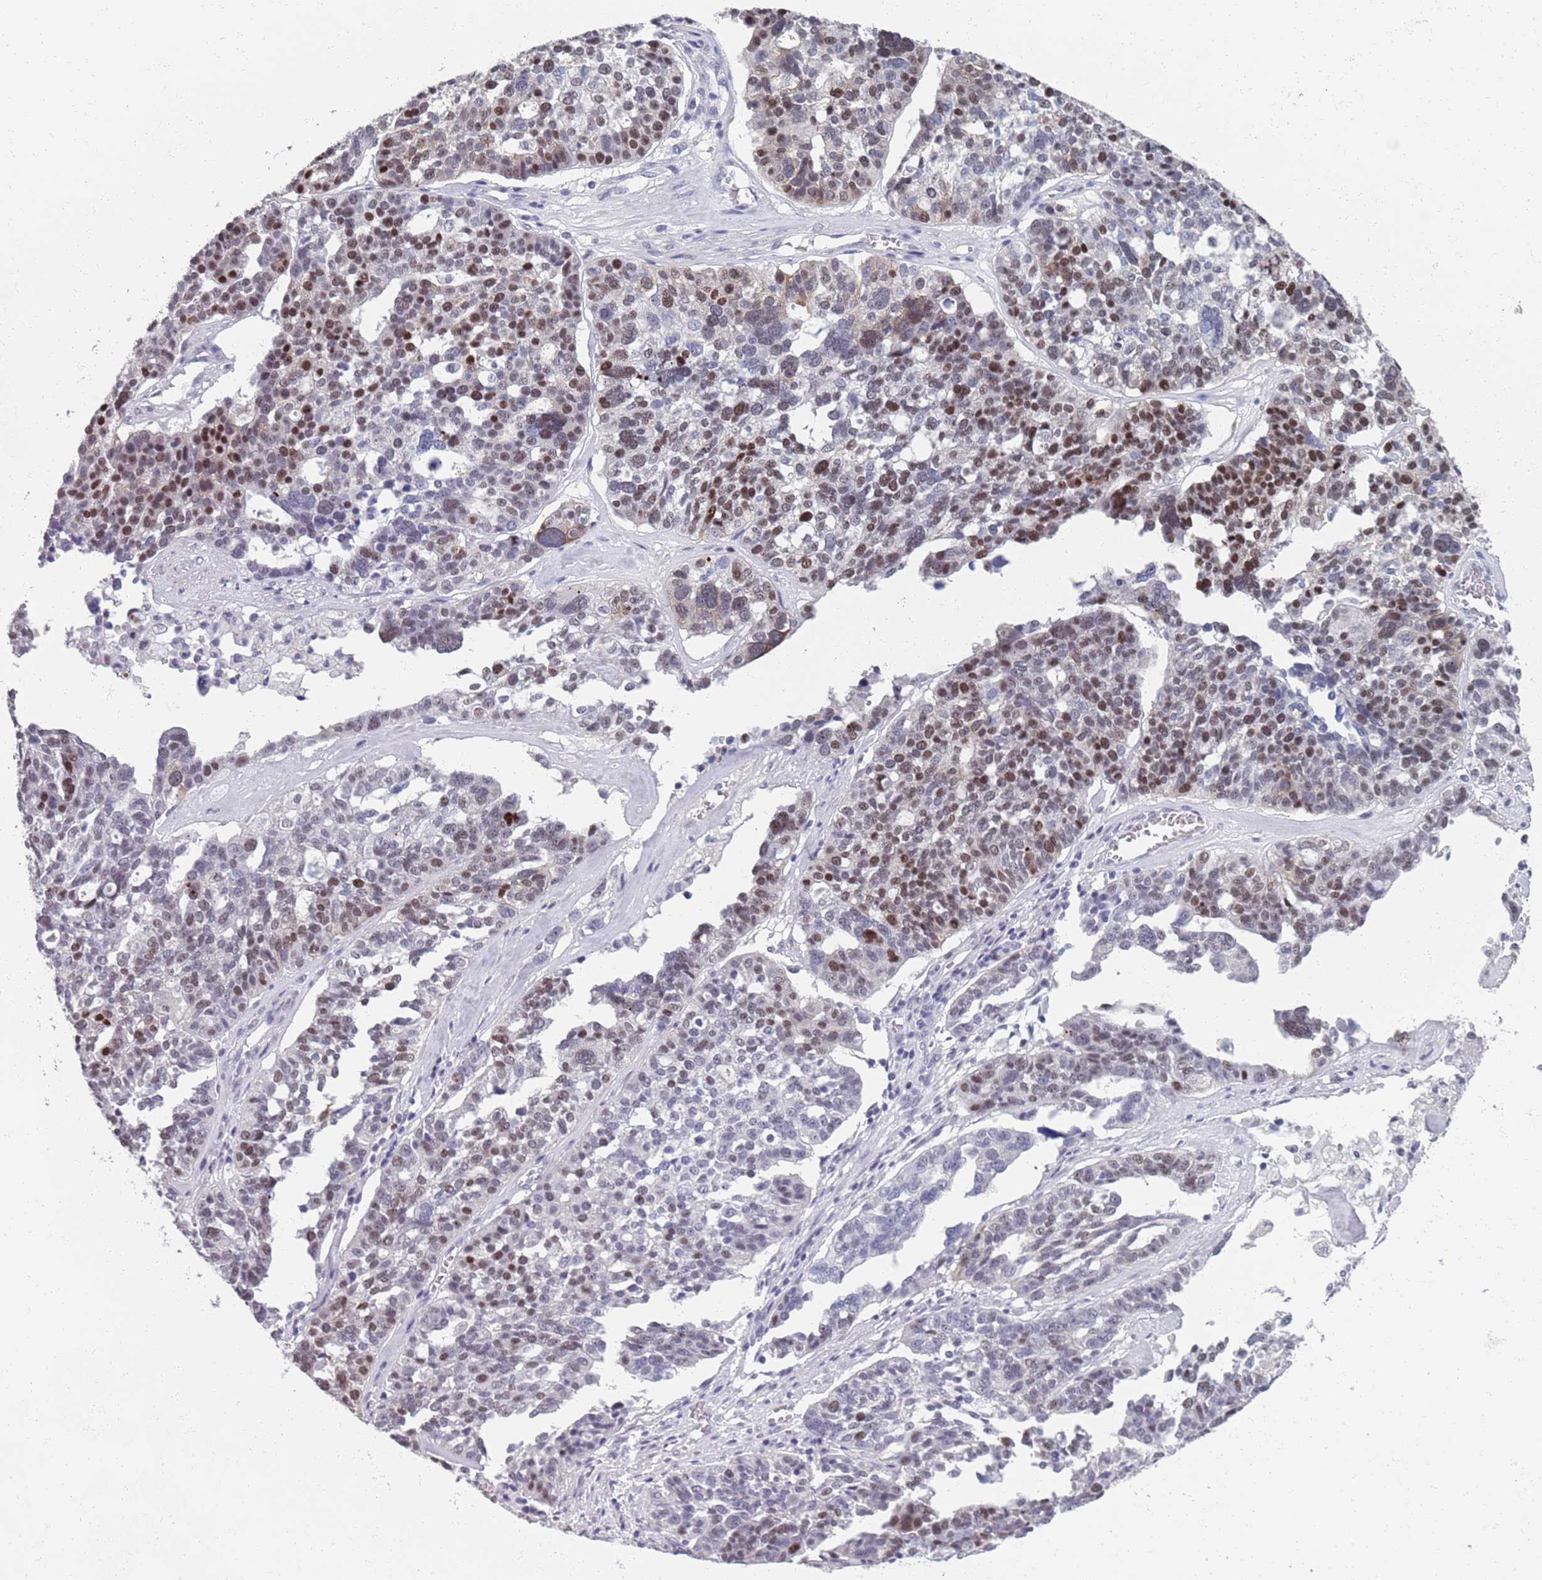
{"staining": {"intensity": "moderate", "quantity": "25%-75%", "location": "nuclear"}, "tissue": "ovarian cancer", "cell_type": "Tumor cells", "image_type": "cancer", "snomed": [{"axis": "morphology", "description": "Cystadenocarcinoma, serous, NOS"}, {"axis": "topography", "description": "Ovary"}], "caption": "Immunohistochemistry micrograph of human ovarian cancer (serous cystadenocarcinoma) stained for a protein (brown), which reveals medium levels of moderate nuclear expression in about 25%-75% of tumor cells.", "gene": "SAMD1", "patient": {"sex": "female", "age": 59}}